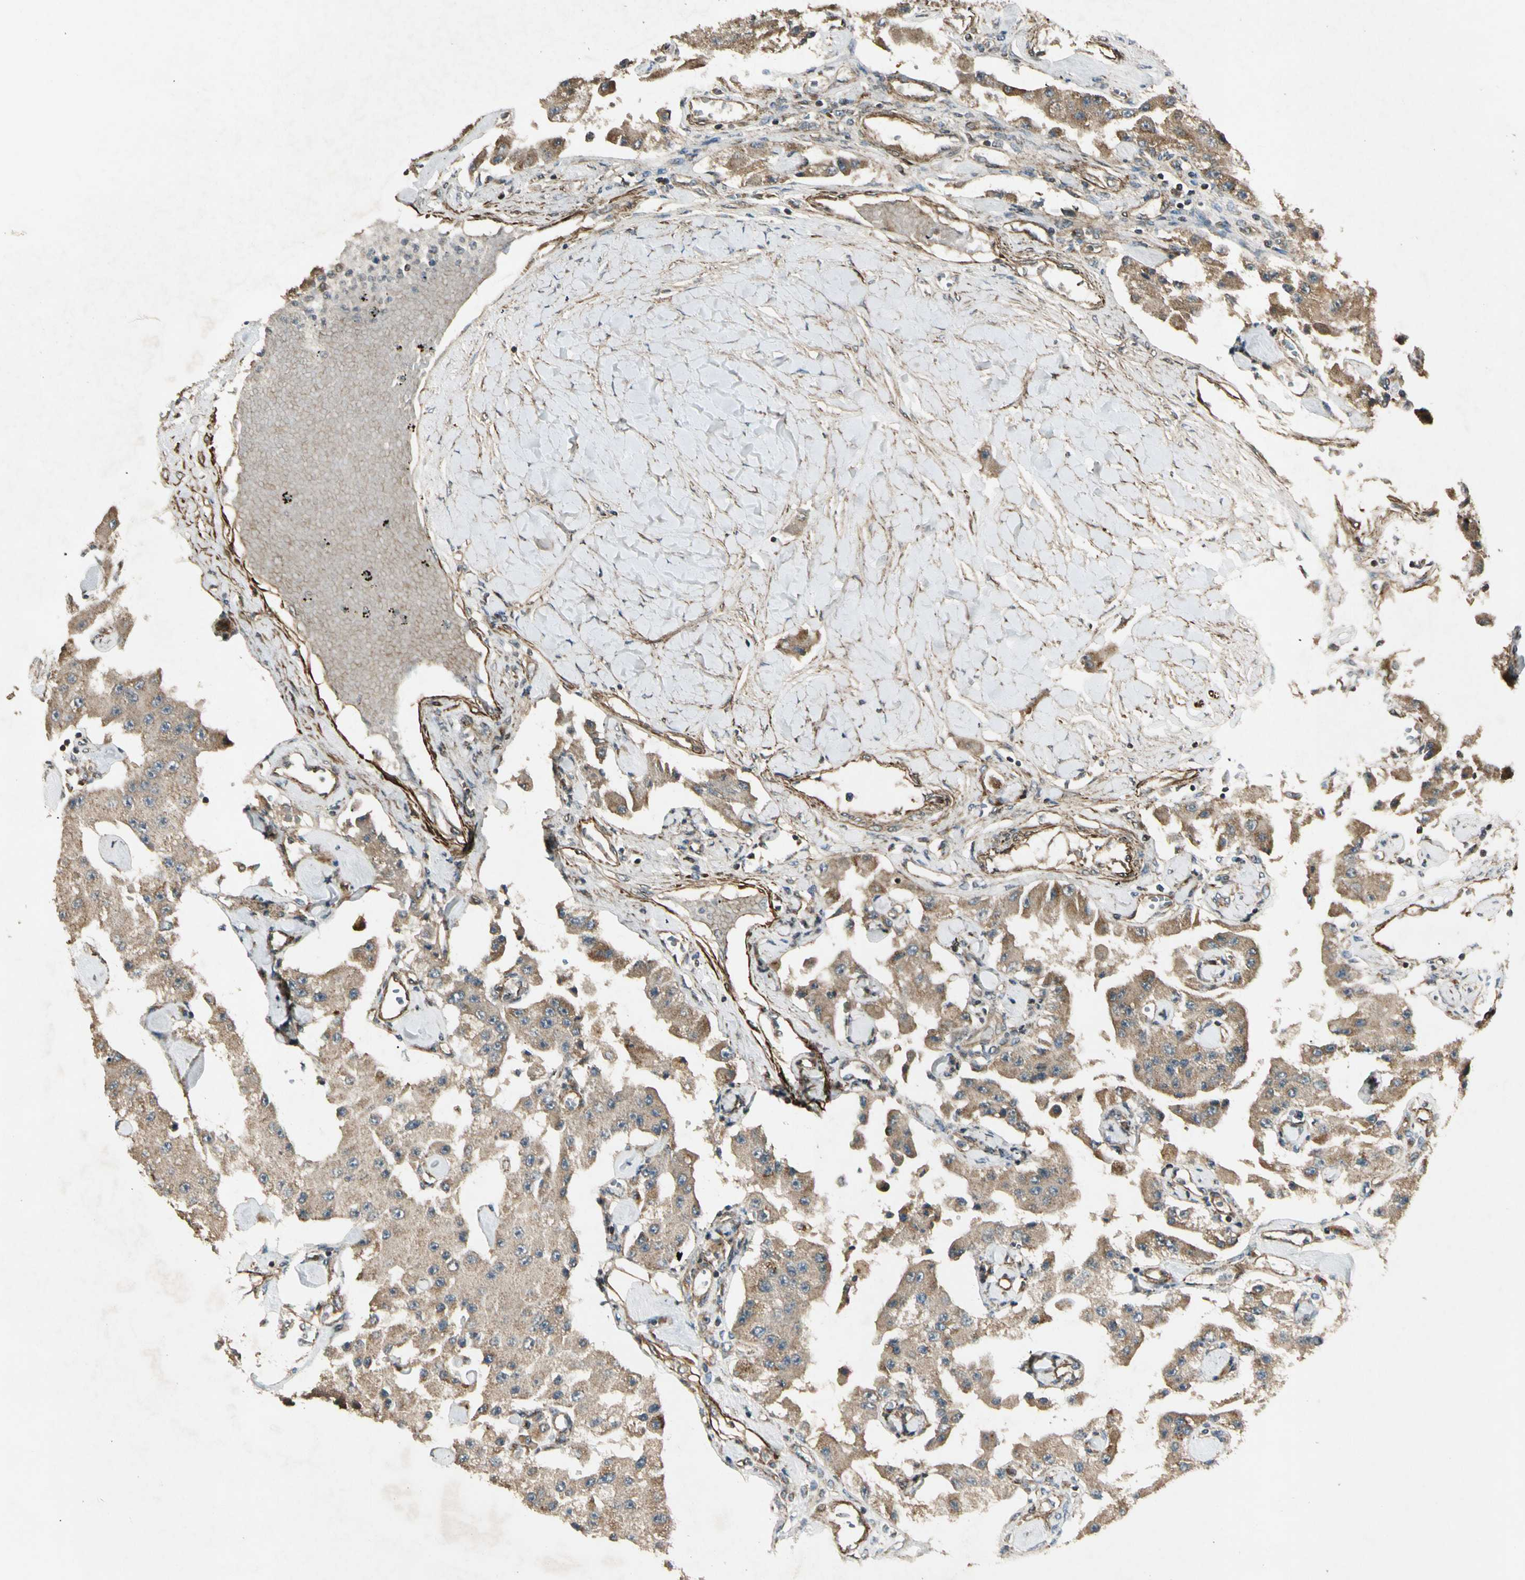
{"staining": {"intensity": "moderate", "quantity": "25%-75%", "location": "cytoplasmic/membranous"}, "tissue": "carcinoid", "cell_type": "Tumor cells", "image_type": "cancer", "snomed": [{"axis": "morphology", "description": "Carcinoid, malignant, NOS"}, {"axis": "topography", "description": "Pancreas"}], "caption": "Protein expression analysis of carcinoid displays moderate cytoplasmic/membranous positivity in approximately 25%-75% of tumor cells. The staining was performed using DAB (3,3'-diaminobenzidine) to visualize the protein expression in brown, while the nuclei were stained in blue with hematoxylin (Magnification: 20x).", "gene": "GCK", "patient": {"sex": "male", "age": 41}}